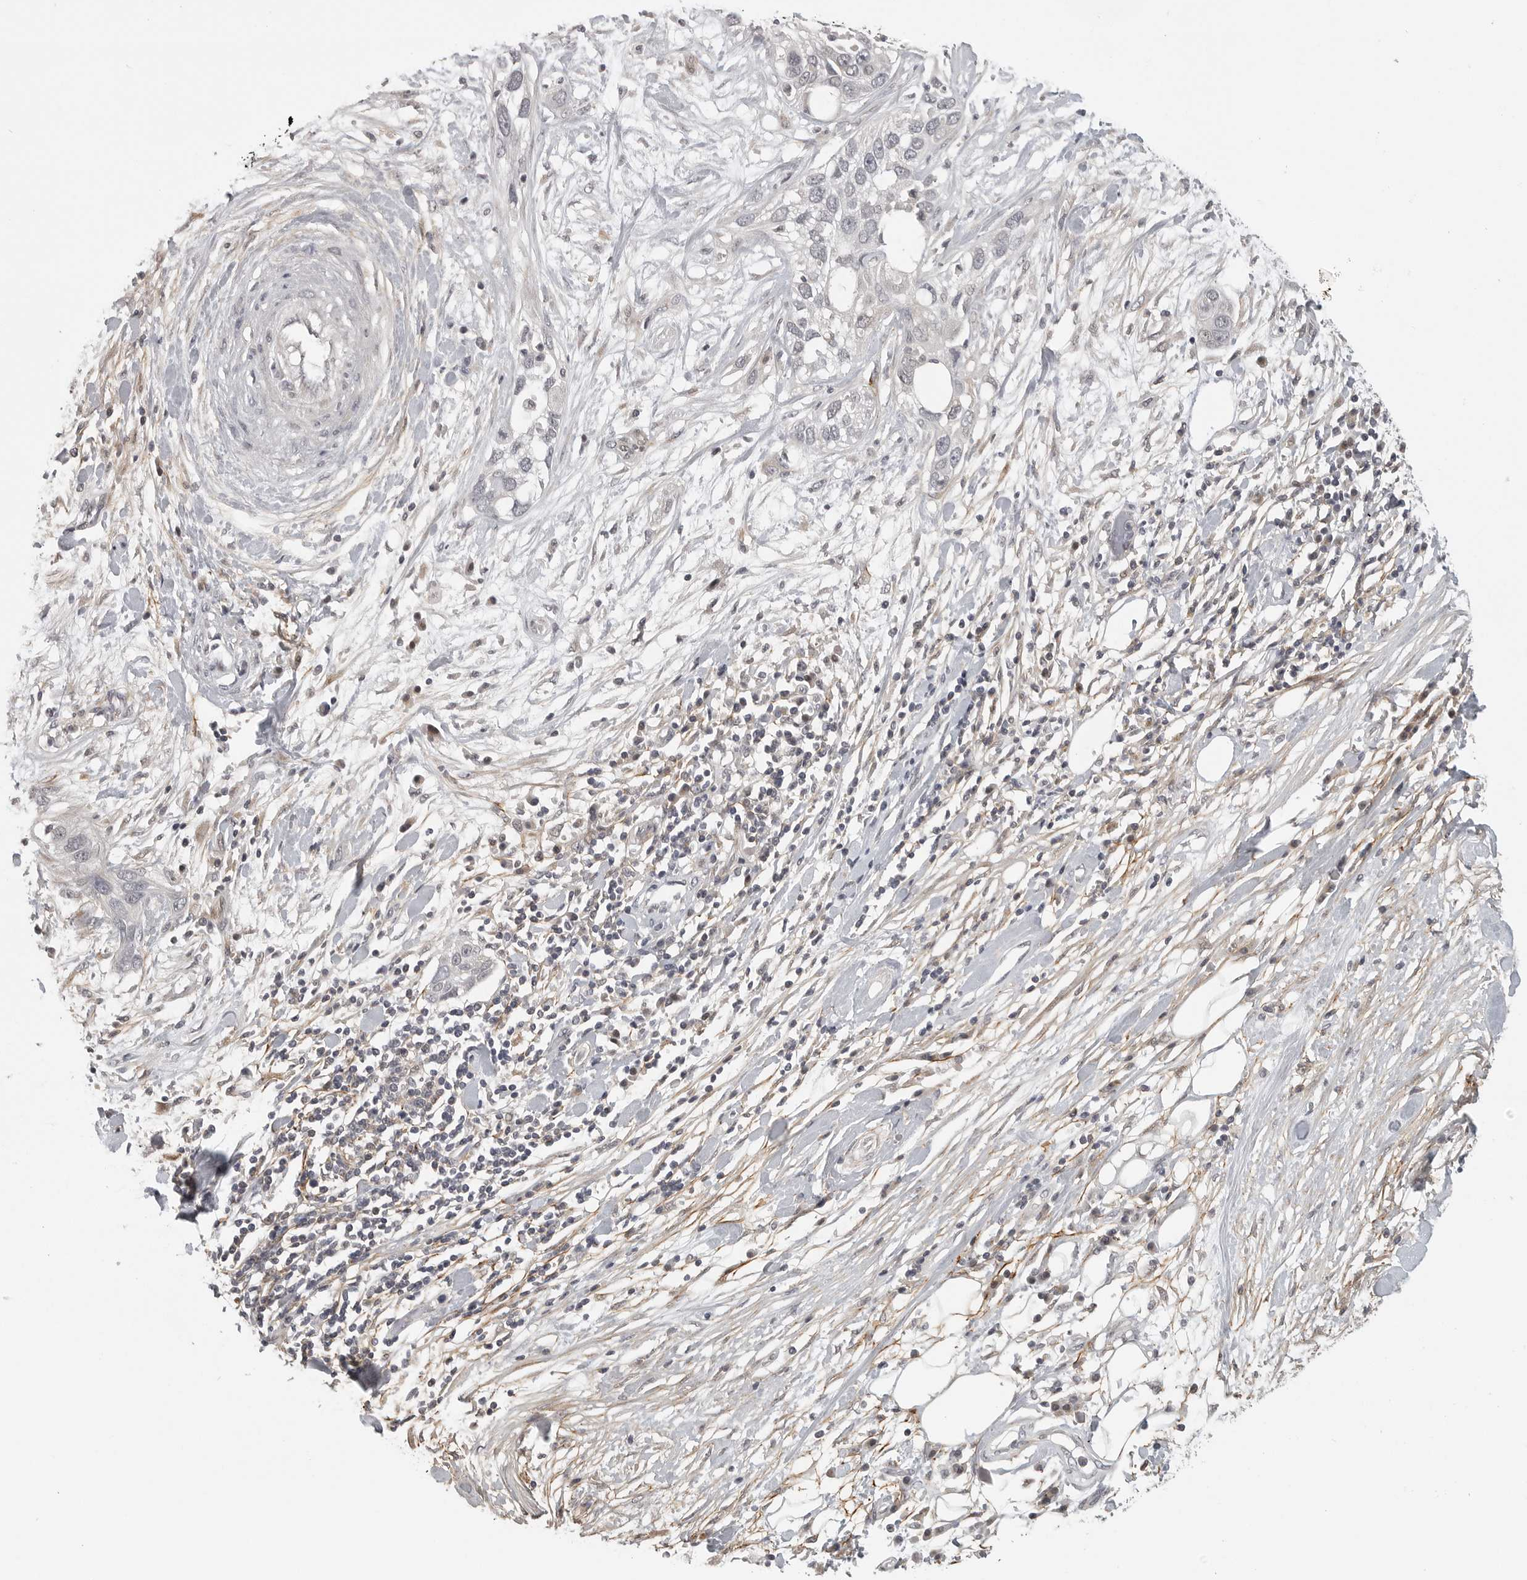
{"staining": {"intensity": "negative", "quantity": "none", "location": "none"}, "tissue": "pancreatic cancer", "cell_type": "Tumor cells", "image_type": "cancer", "snomed": [{"axis": "morphology", "description": "Adenocarcinoma, NOS"}, {"axis": "topography", "description": "Pancreas"}], "caption": "Immunohistochemistry (IHC) of pancreatic cancer demonstrates no positivity in tumor cells.", "gene": "UROD", "patient": {"sex": "female", "age": 60}}